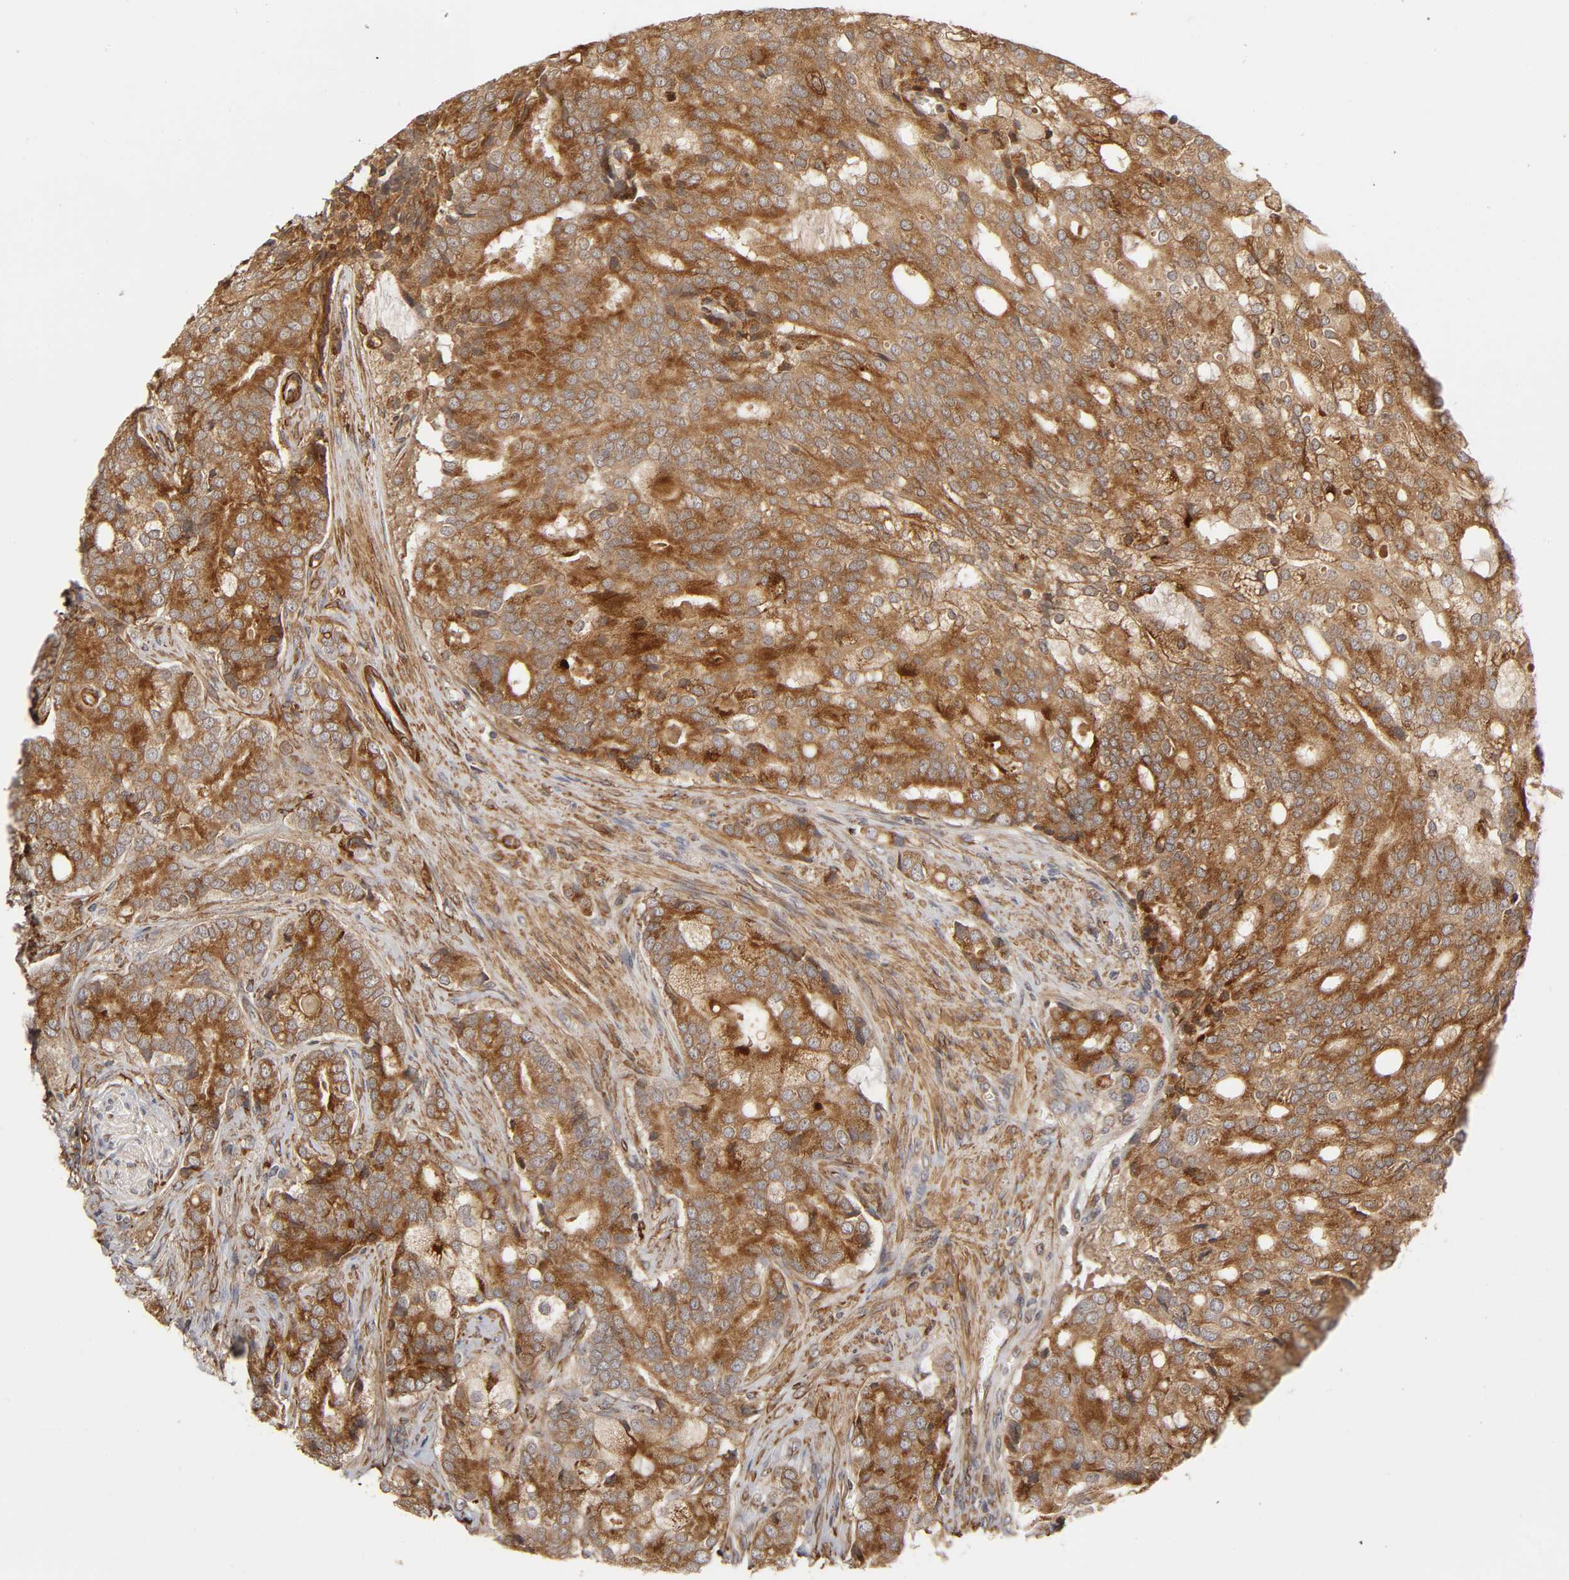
{"staining": {"intensity": "strong", "quantity": ">75%", "location": "cytoplasmic/membranous"}, "tissue": "prostate cancer", "cell_type": "Tumor cells", "image_type": "cancer", "snomed": [{"axis": "morphology", "description": "Adenocarcinoma, Low grade"}, {"axis": "topography", "description": "Prostate"}], "caption": "The histopathology image demonstrates staining of low-grade adenocarcinoma (prostate), revealing strong cytoplasmic/membranous protein positivity (brown color) within tumor cells. Using DAB (3,3'-diaminobenzidine) (brown) and hematoxylin (blue) stains, captured at high magnification using brightfield microscopy.", "gene": "GNPTG", "patient": {"sex": "male", "age": 58}}